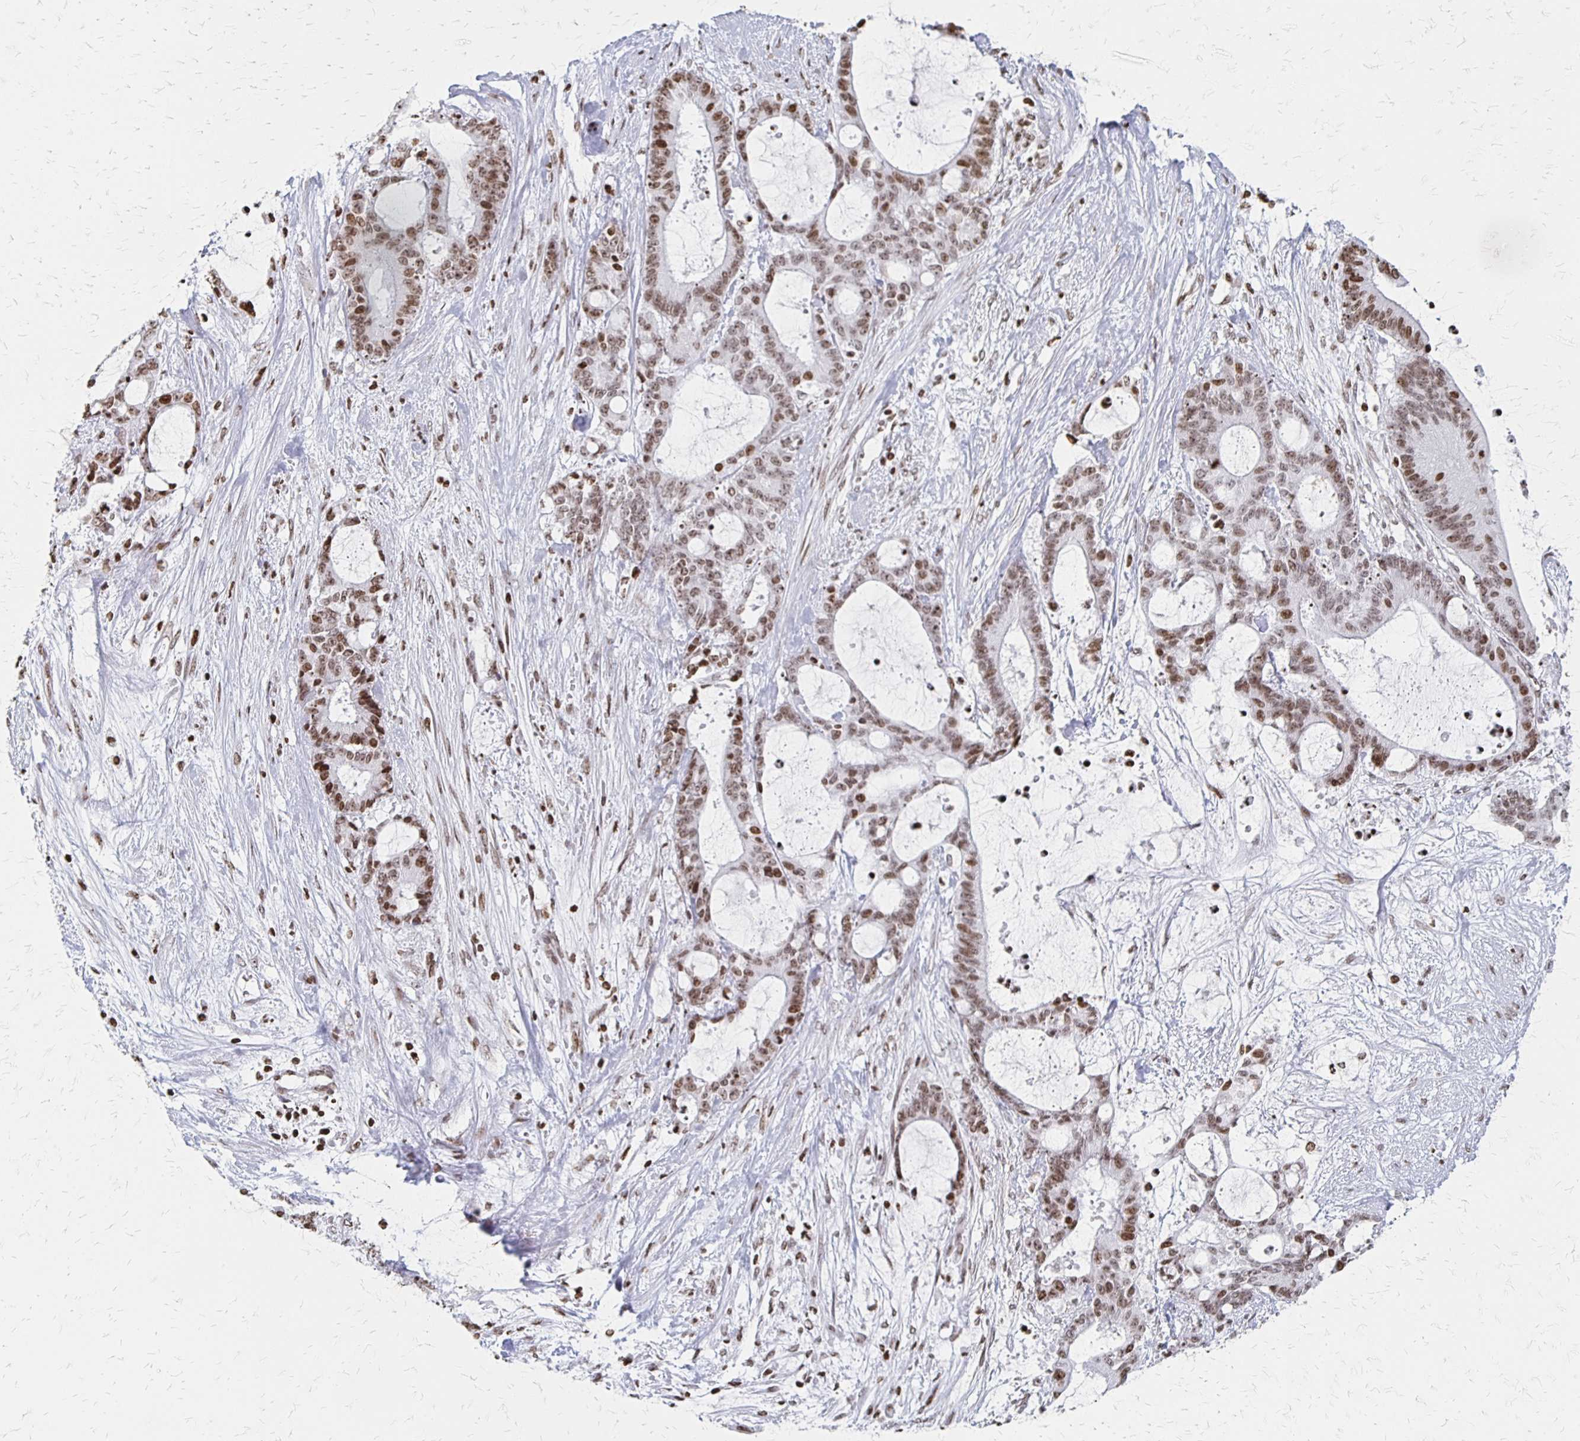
{"staining": {"intensity": "weak", "quantity": ">75%", "location": "nuclear"}, "tissue": "liver cancer", "cell_type": "Tumor cells", "image_type": "cancer", "snomed": [{"axis": "morphology", "description": "Normal tissue, NOS"}, {"axis": "morphology", "description": "Cholangiocarcinoma"}, {"axis": "topography", "description": "Liver"}, {"axis": "topography", "description": "Peripheral nerve tissue"}], "caption": "This is an image of IHC staining of liver cancer (cholangiocarcinoma), which shows weak staining in the nuclear of tumor cells.", "gene": "ZNF280C", "patient": {"sex": "female", "age": 73}}